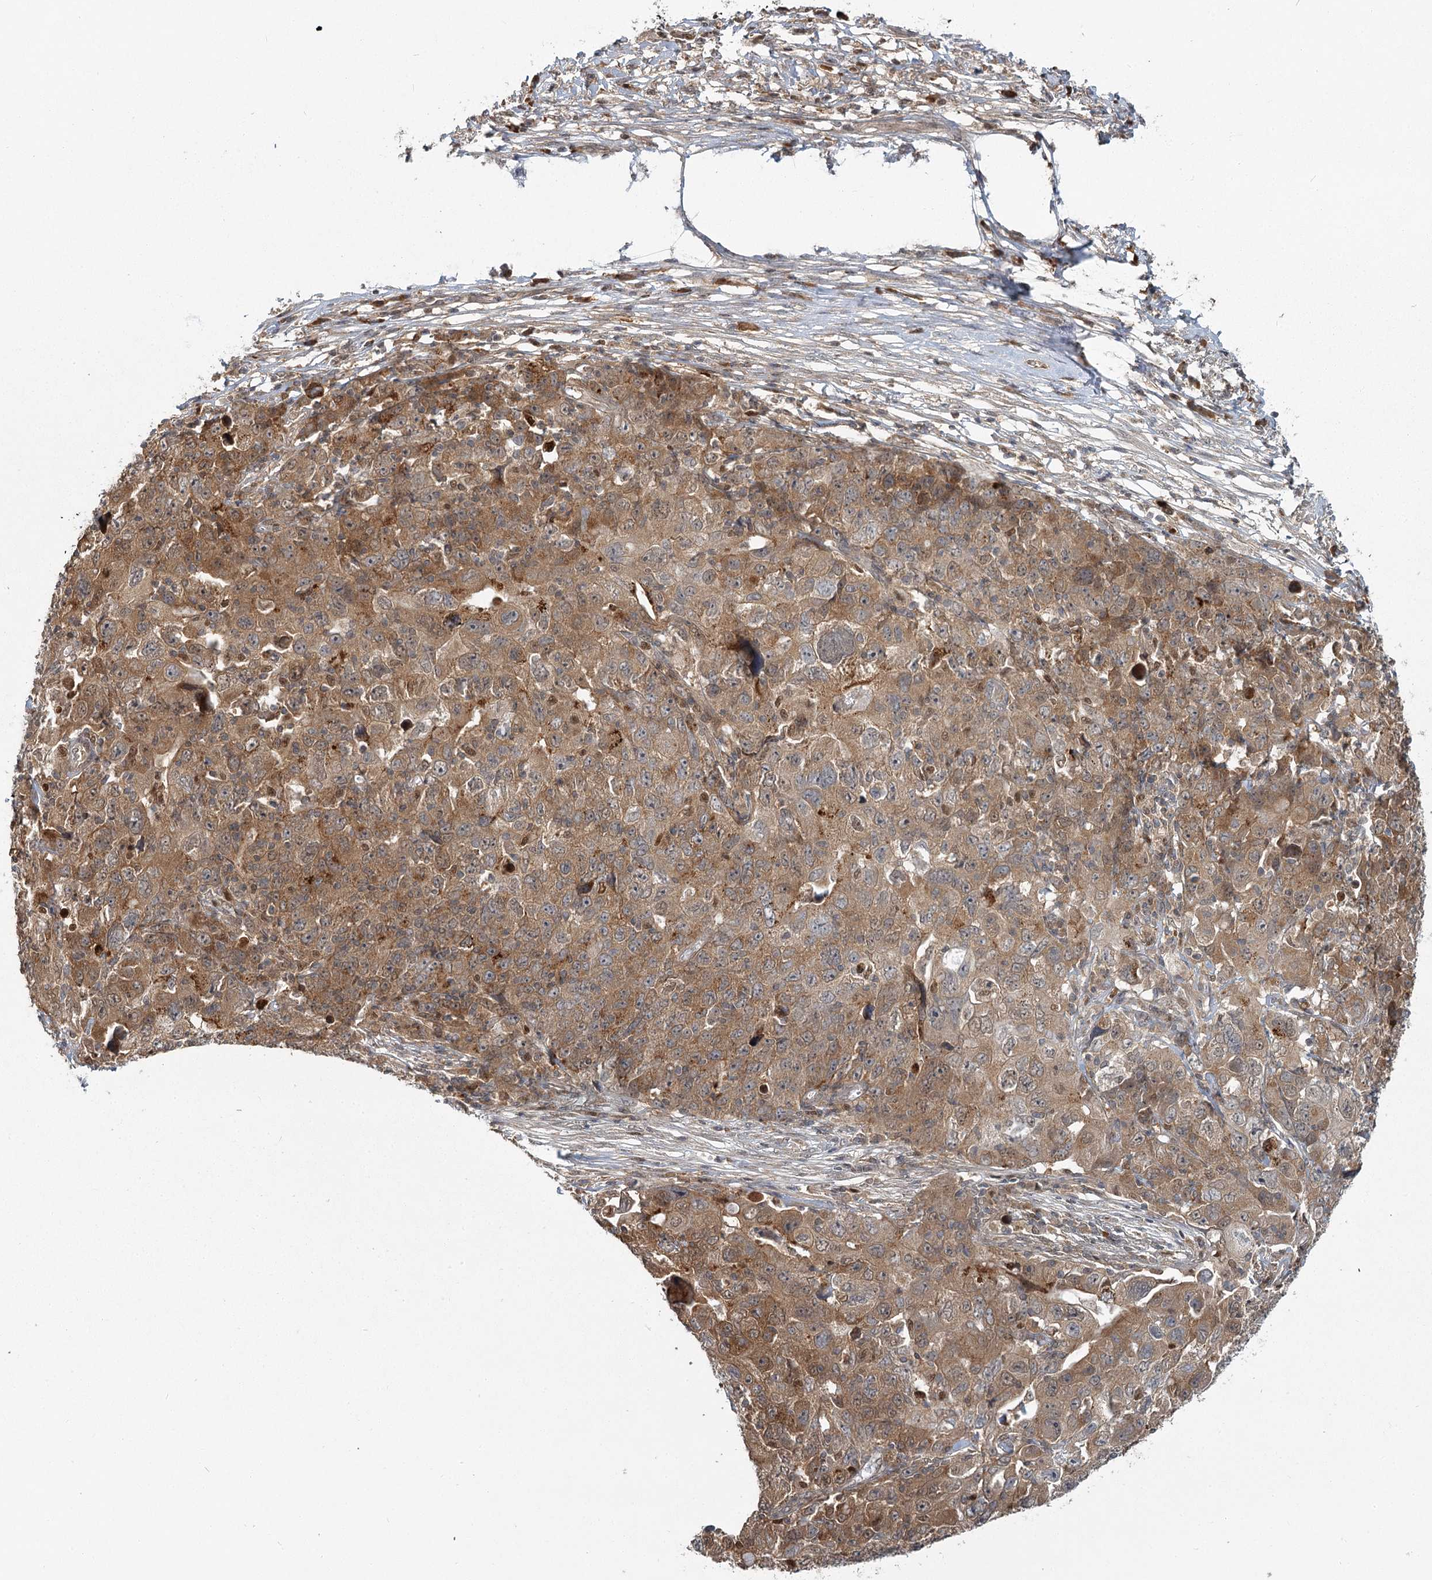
{"staining": {"intensity": "moderate", "quantity": ">75%", "location": "cytoplasmic/membranous,nuclear"}, "tissue": "ovarian cancer", "cell_type": "Tumor cells", "image_type": "cancer", "snomed": [{"axis": "morphology", "description": "Carcinoma, endometroid"}, {"axis": "topography", "description": "Ovary"}], "caption": "DAB immunohistochemical staining of human ovarian endometroid carcinoma shows moderate cytoplasmic/membranous and nuclear protein staining in approximately >75% of tumor cells. Using DAB (brown) and hematoxylin (blue) stains, captured at high magnification using brightfield microscopy.", "gene": "THNSL1", "patient": {"sex": "female", "age": 42}}